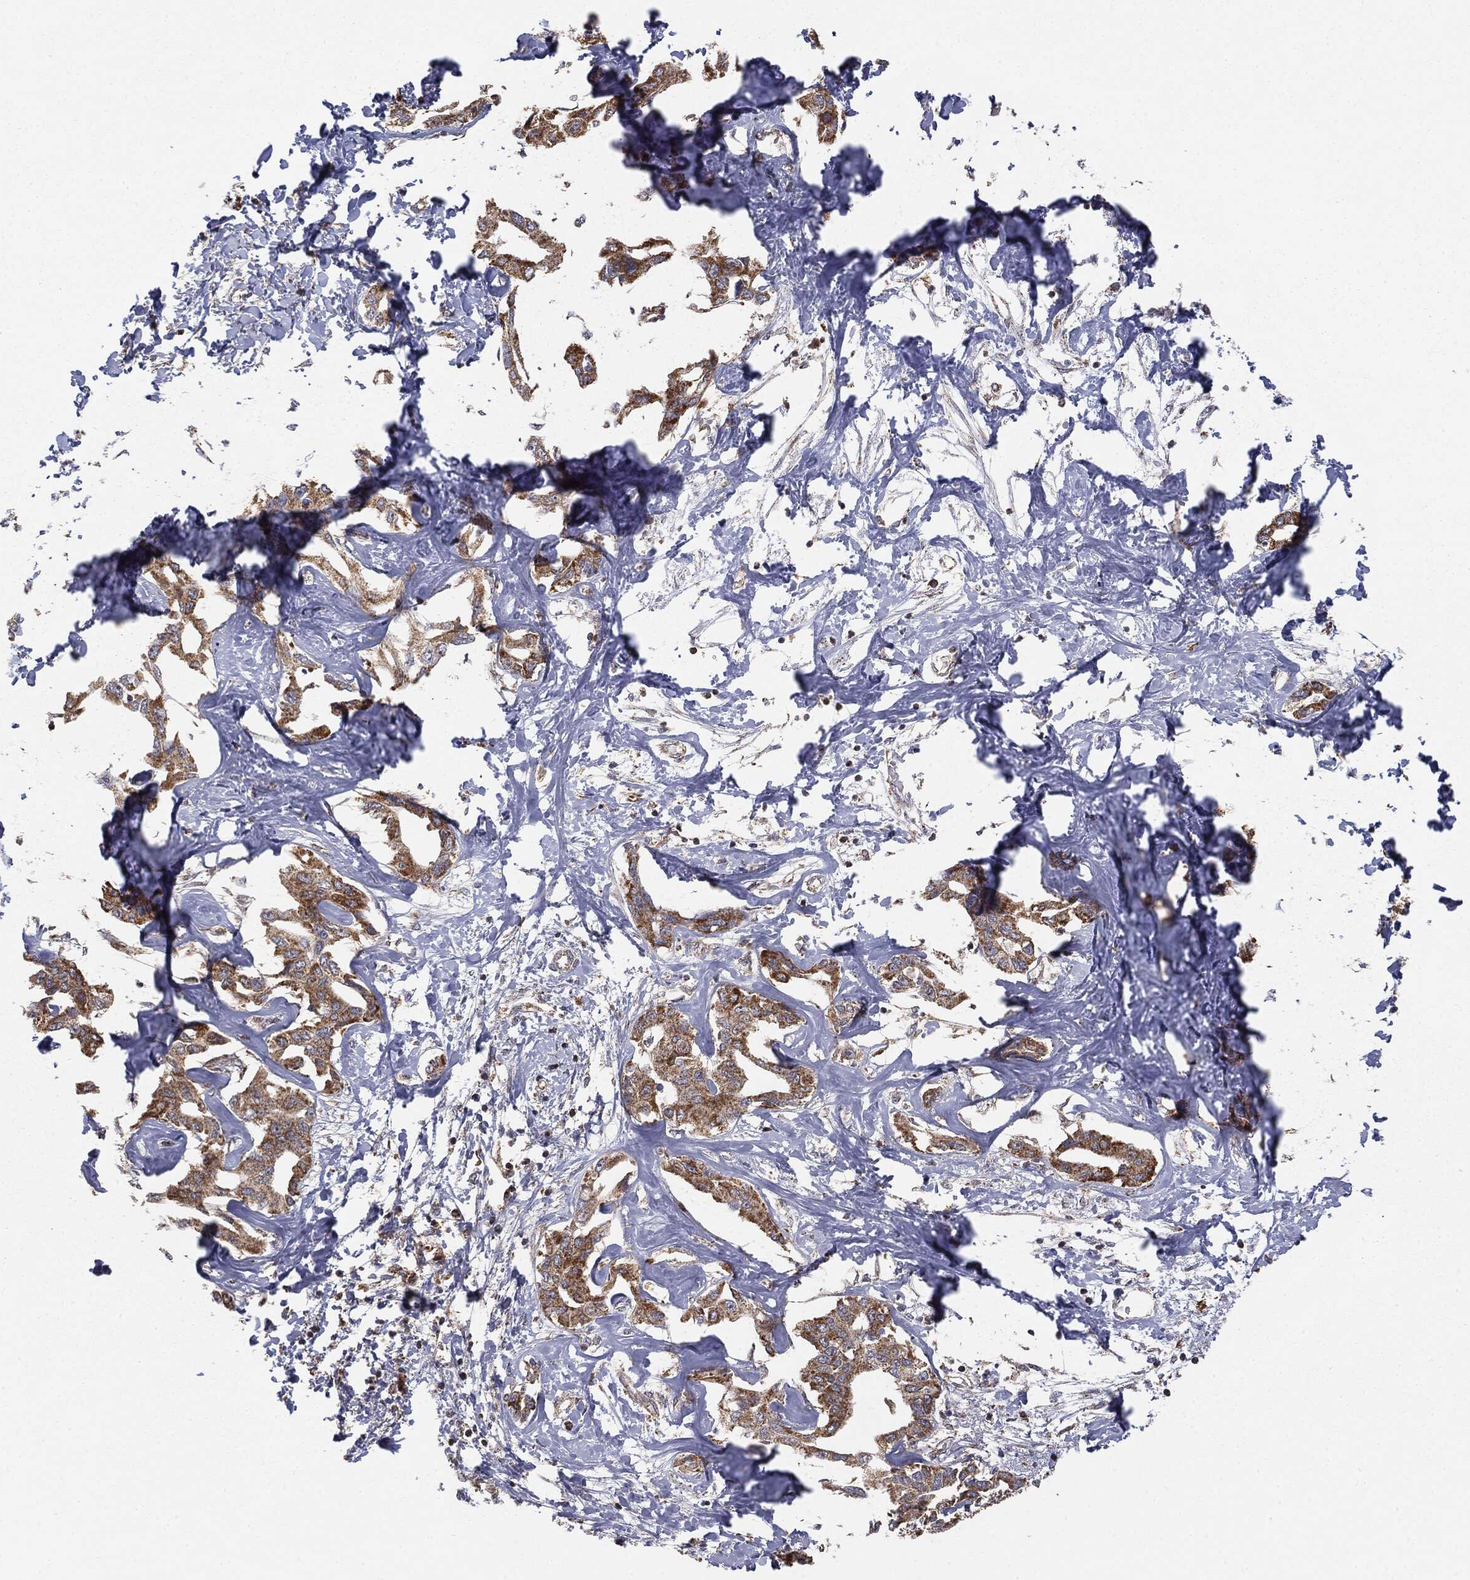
{"staining": {"intensity": "moderate", "quantity": "25%-75%", "location": "cytoplasmic/membranous"}, "tissue": "liver cancer", "cell_type": "Tumor cells", "image_type": "cancer", "snomed": [{"axis": "morphology", "description": "Cholangiocarcinoma"}, {"axis": "topography", "description": "Liver"}], "caption": "Tumor cells display medium levels of moderate cytoplasmic/membranous expression in about 25%-75% of cells in human cholangiocarcinoma (liver). Using DAB (3,3'-diaminobenzidine) (brown) and hematoxylin (blue) stains, captured at high magnification using brightfield microscopy.", "gene": "MTOR", "patient": {"sex": "male", "age": 59}}